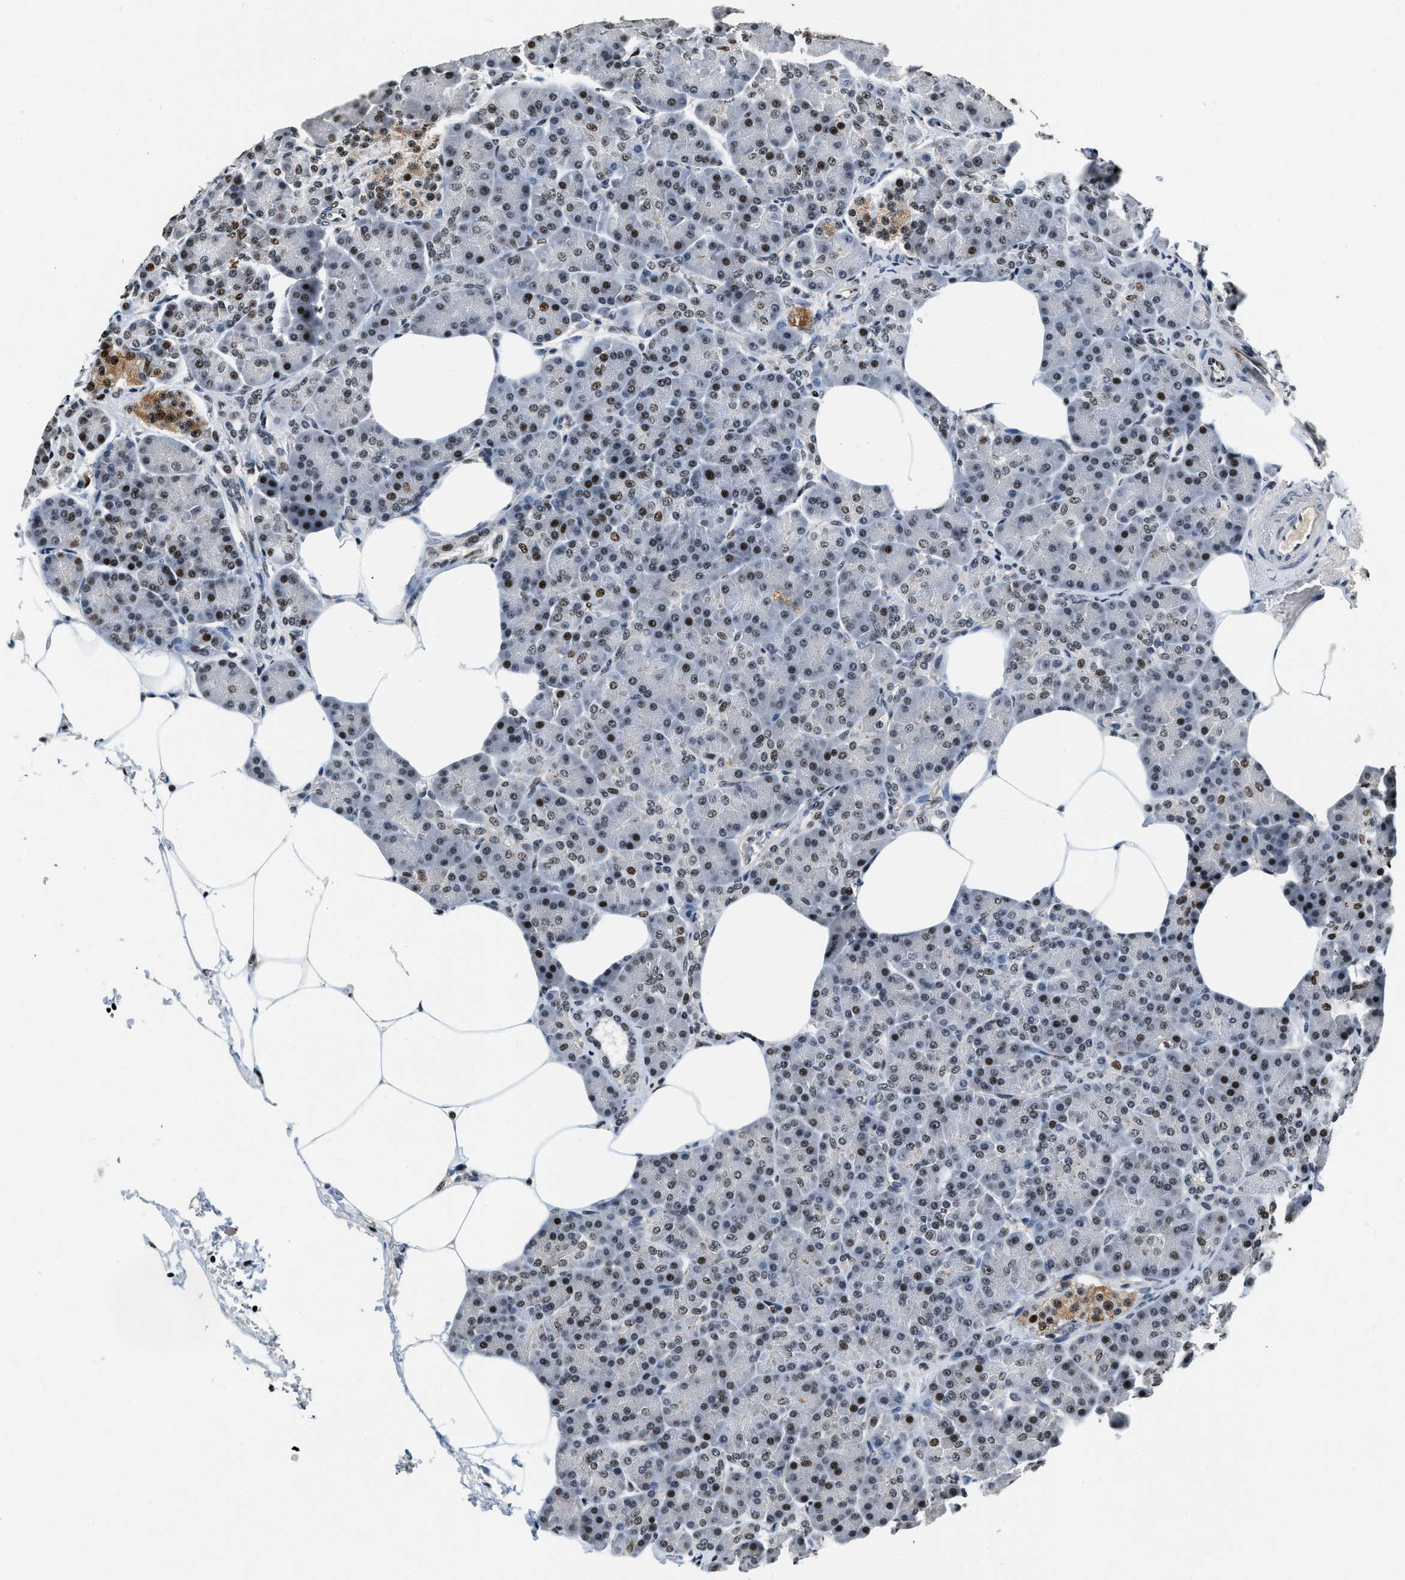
{"staining": {"intensity": "weak", "quantity": "25%-75%", "location": "nuclear"}, "tissue": "pancreas", "cell_type": "Exocrine glandular cells", "image_type": "normal", "snomed": [{"axis": "morphology", "description": "Normal tissue, NOS"}, {"axis": "topography", "description": "Pancreas"}], "caption": "DAB (3,3'-diaminobenzidine) immunohistochemical staining of benign human pancreas demonstrates weak nuclear protein staining in approximately 25%-75% of exocrine glandular cells.", "gene": "CCNE1", "patient": {"sex": "female", "age": 70}}